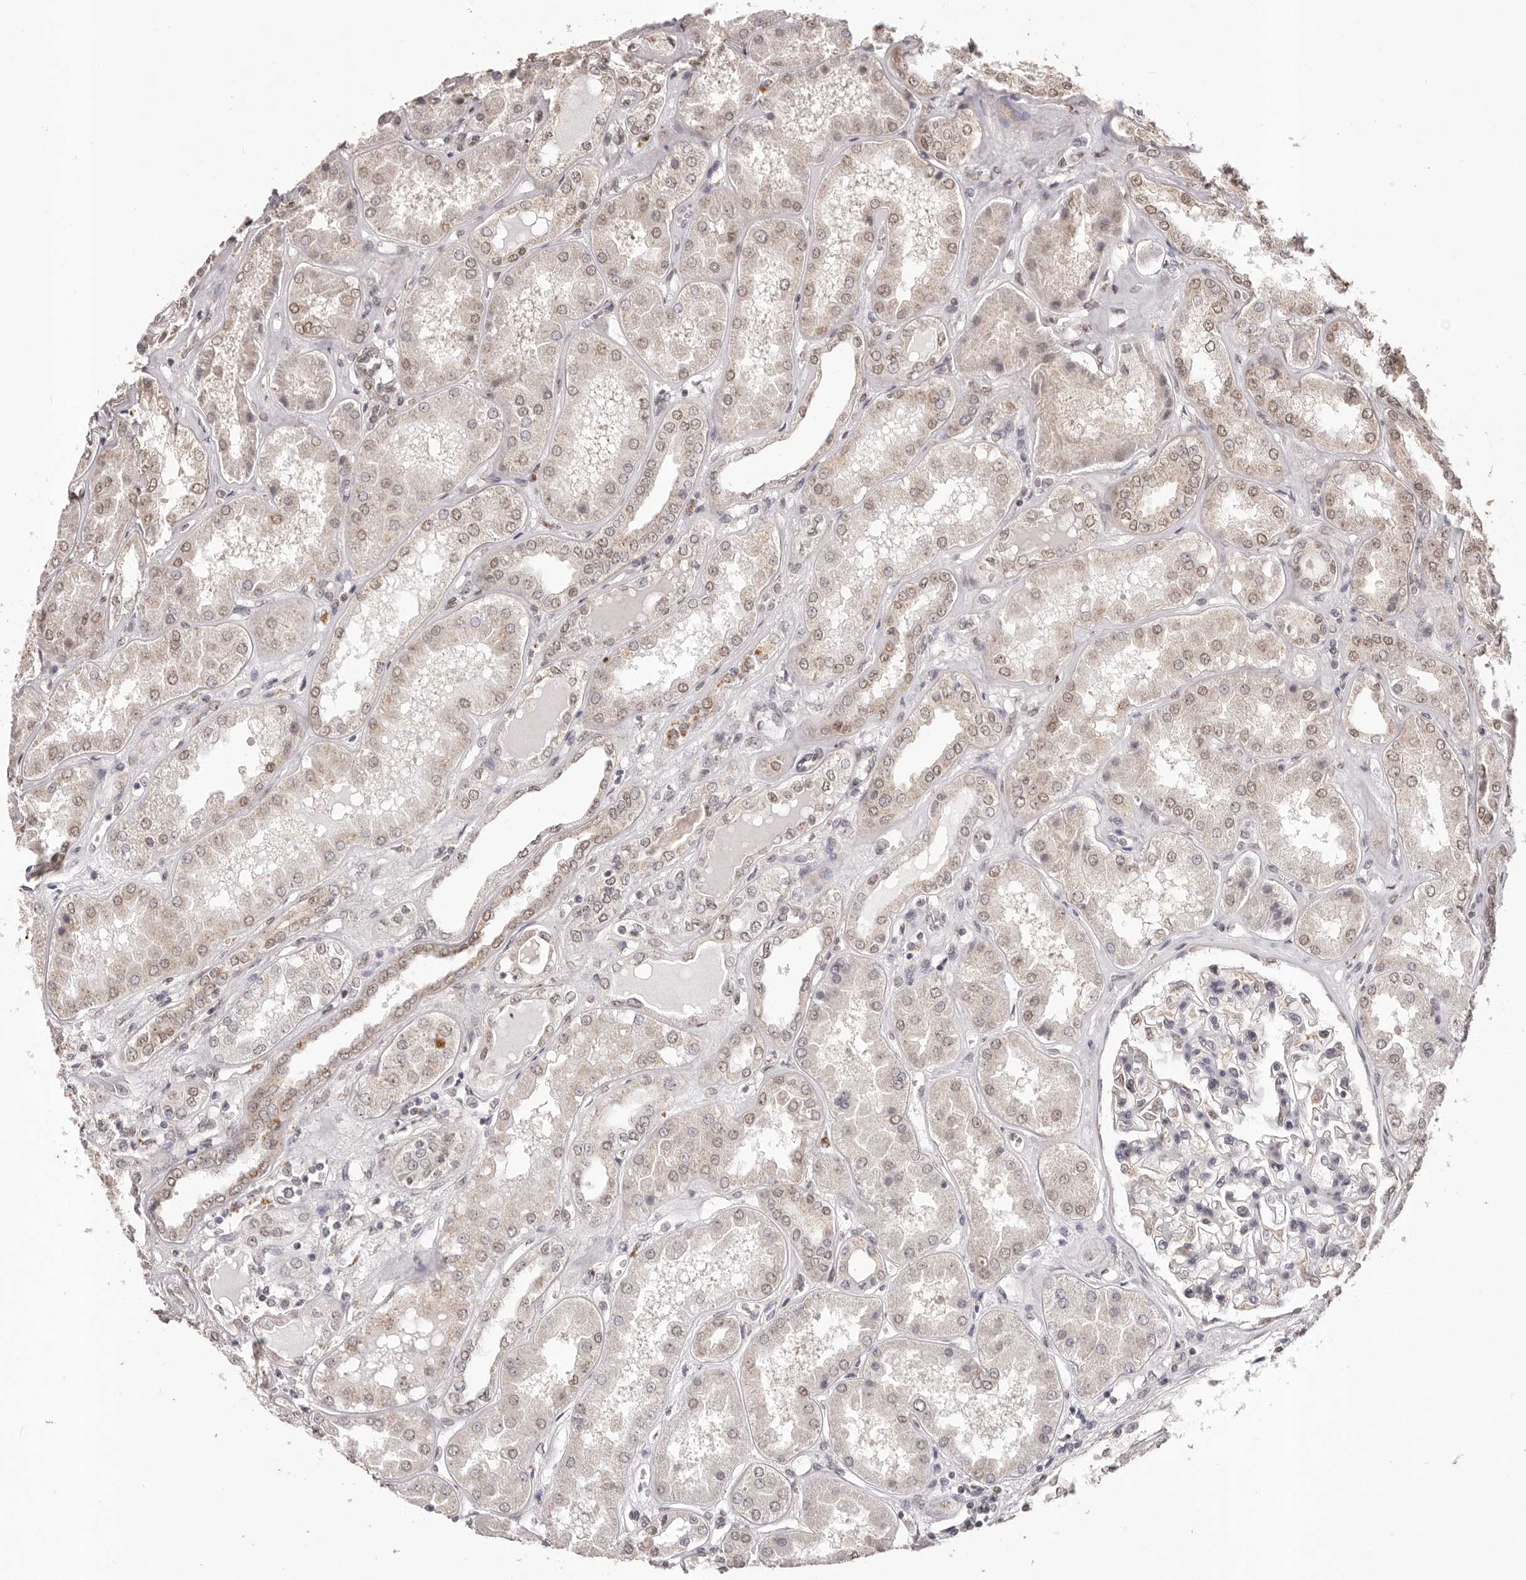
{"staining": {"intensity": "moderate", "quantity": "25%-75%", "location": "nuclear"}, "tissue": "kidney", "cell_type": "Cells in glomeruli", "image_type": "normal", "snomed": [{"axis": "morphology", "description": "Normal tissue, NOS"}, {"axis": "topography", "description": "Kidney"}], "caption": "IHC of unremarkable human kidney exhibits medium levels of moderate nuclear staining in about 25%-75% of cells in glomeruli. The staining was performed using DAB (3,3'-diaminobenzidine), with brown indicating positive protein expression. Nuclei are stained blue with hematoxylin.", "gene": "RPS6KA5", "patient": {"sex": "female", "age": 56}}